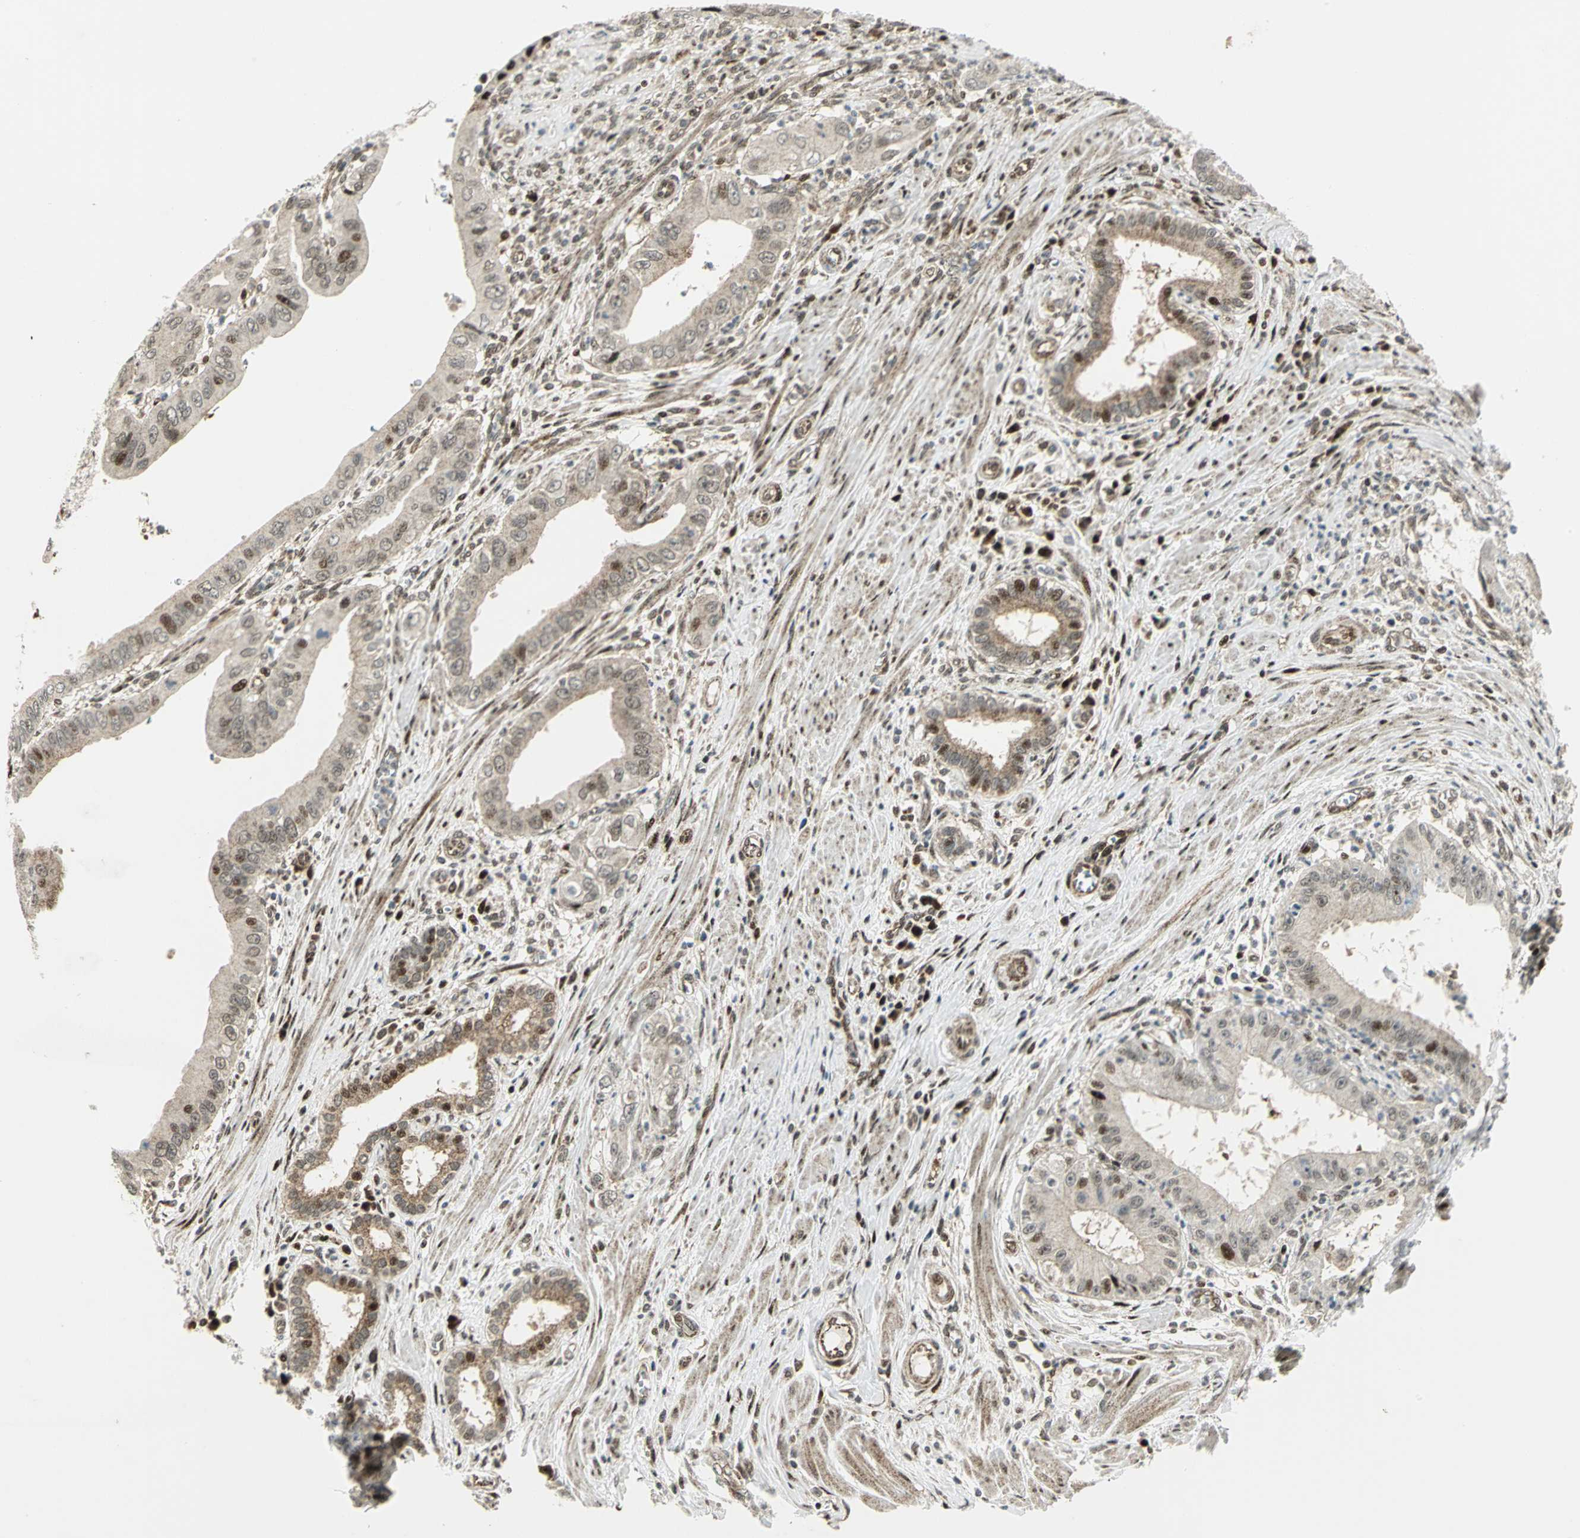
{"staining": {"intensity": "moderate", "quantity": "25%-75%", "location": "cytoplasmic/membranous,nuclear"}, "tissue": "pancreatic cancer", "cell_type": "Tumor cells", "image_type": "cancer", "snomed": [{"axis": "morphology", "description": "Normal tissue, NOS"}, {"axis": "topography", "description": "Lymph node"}], "caption": "Immunohistochemical staining of pancreatic cancer shows medium levels of moderate cytoplasmic/membranous and nuclear protein staining in about 25%-75% of tumor cells. (DAB (3,3'-diaminobenzidine) IHC, brown staining for protein, blue staining for nuclei).", "gene": "COPS5", "patient": {"sex": "male", "age": 50}}